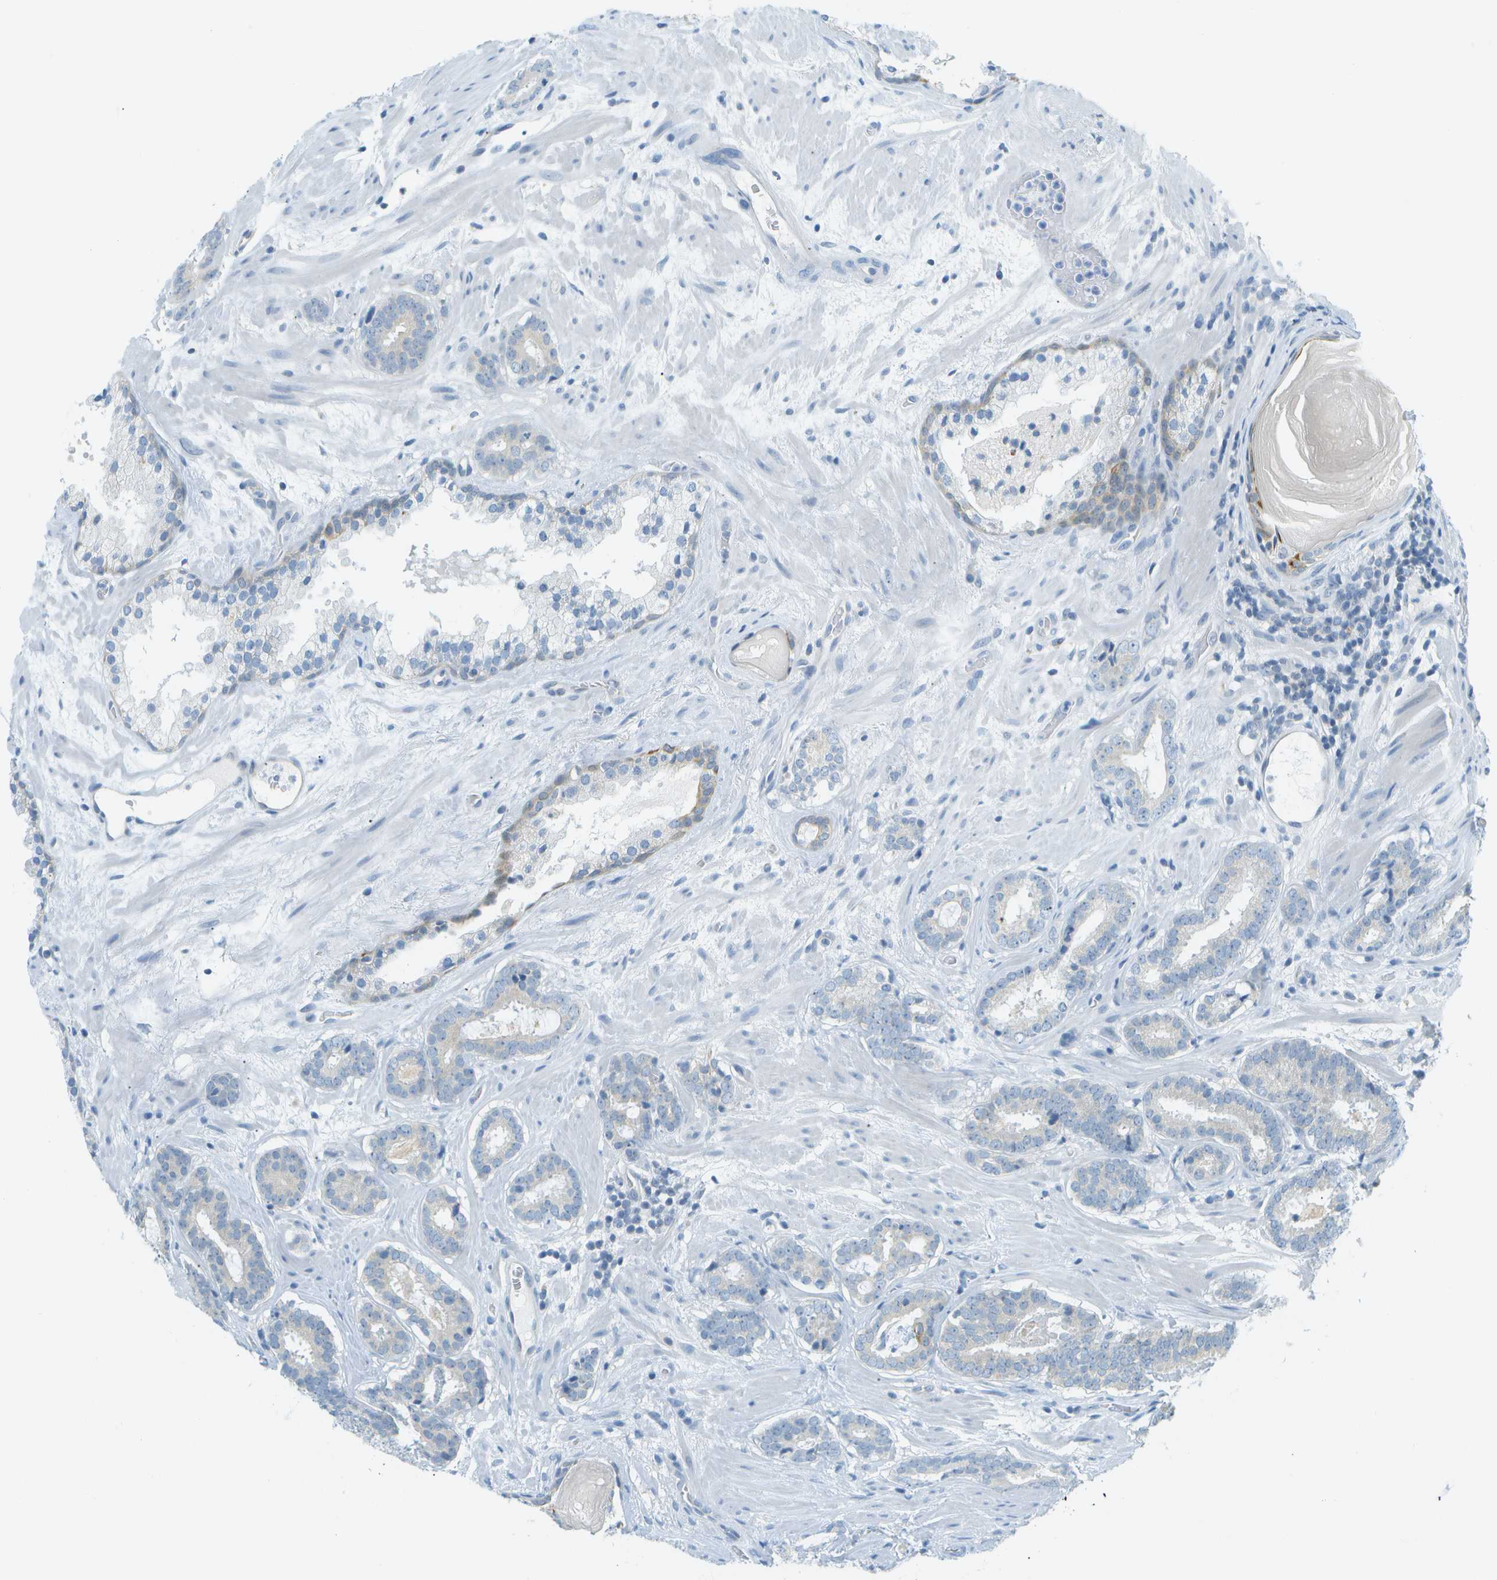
{"staining": {"intensity": "negative", "quantity": "none", "location": "none"}, "tissue": "prostate cancer", "cell_type": "Tumor cells", "image_type": "cancer", "snomed": [{"axis": "morphology", "description": "Adenocarcinoma, Low grade"}, {"axis": "topography", "description": "Prostate"}], "caption": "Tumor cells are negative for protein expression in human prostate cancer.", "gene": "SMYD5", "patient": {"sex": "male", "age": 69}}